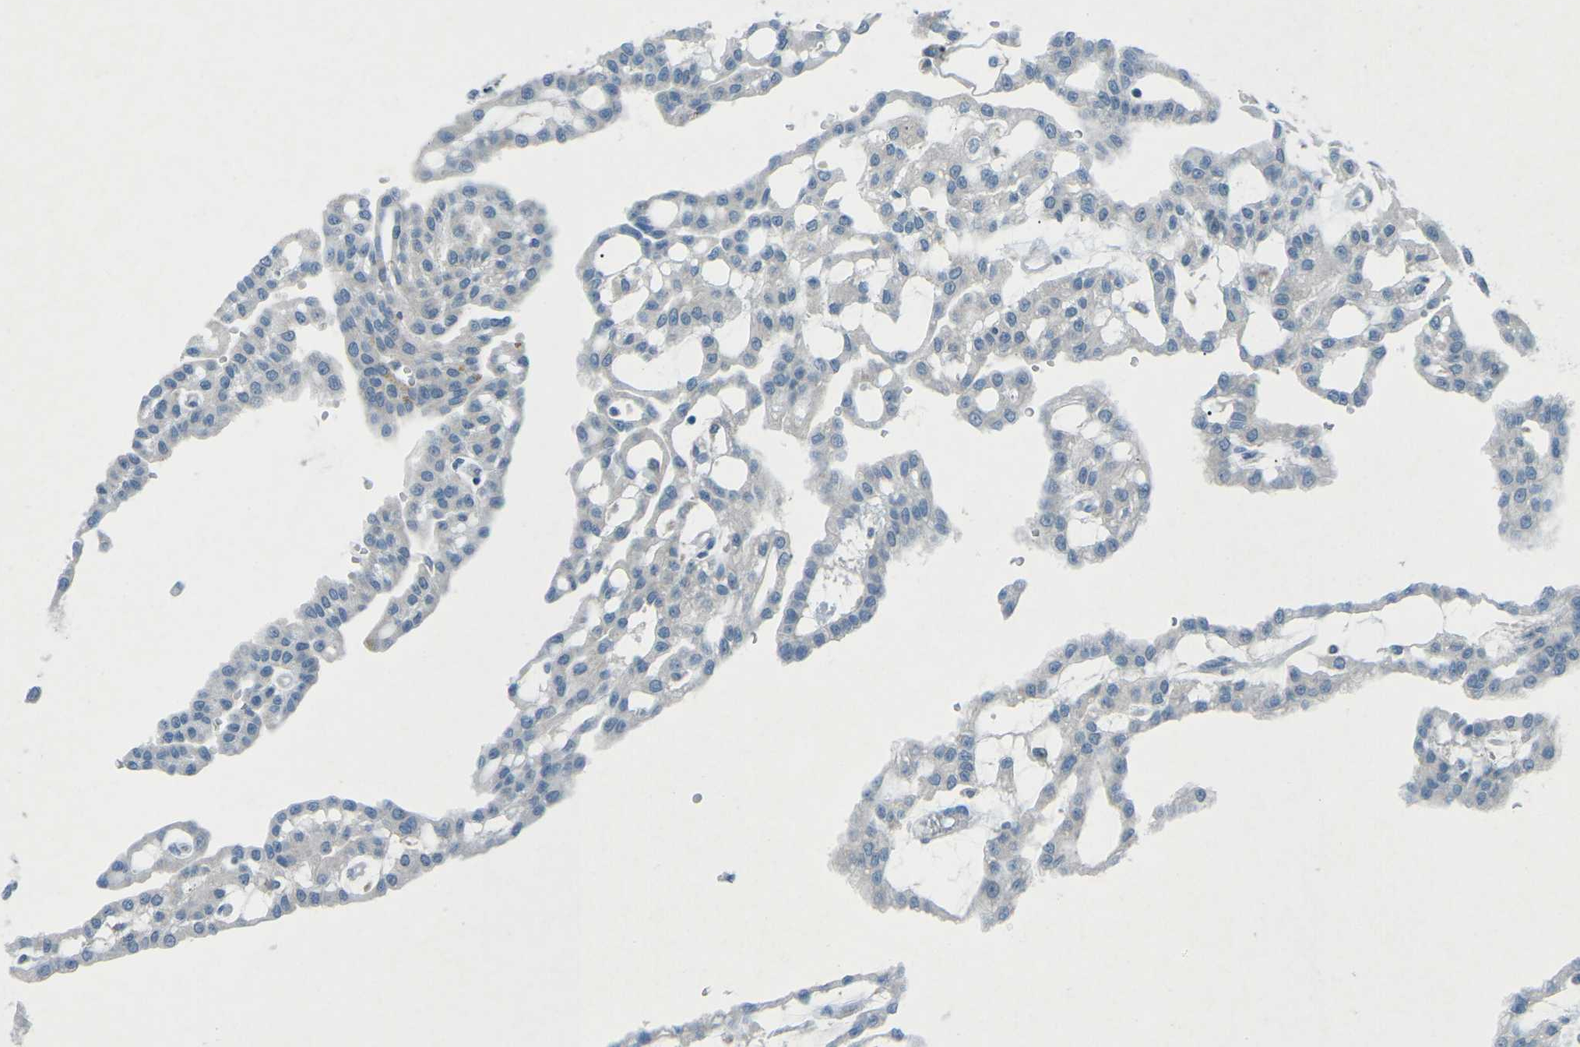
{"staining": {"intensity": "negative", "quantity": "none", "location": "none"}, "tissue": "renal cancer", "cell_type": "Tumor cells", "image_type": "cancer", "snomed": [{"axis": "morphology", "description": "Adenocarcinoma, NOS"}, {"axis": "topography", "description": "Kidney"}], "caption": "Human renal cancer (adenocarcinoma) stained for a protein using IHC reveals no staining in tumor cells.", "gene": "PRKCA", "patient": {"sex": "male", "age": 63}}